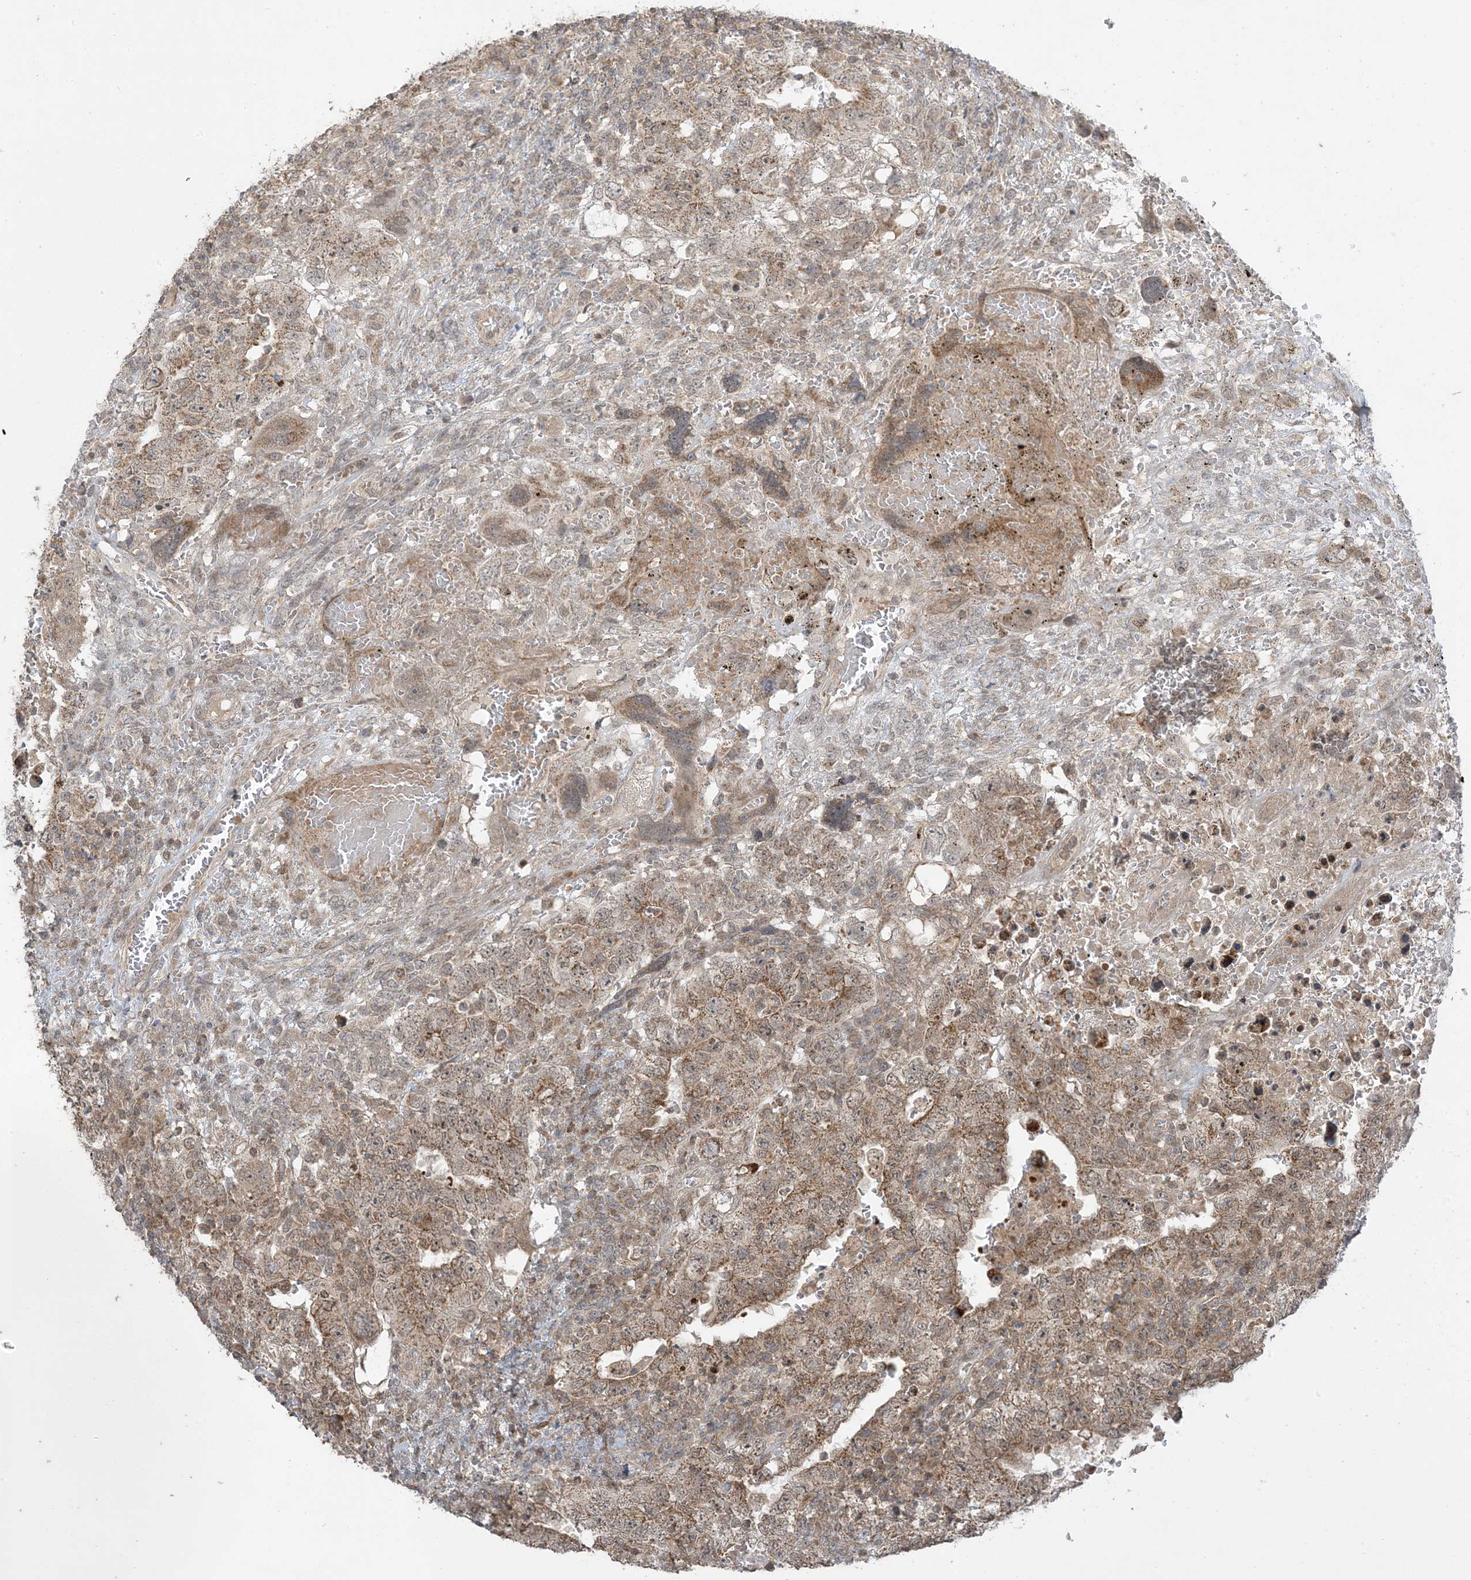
{"staining": {"intensity": "moderate", "quantity": ">75%", "location": "cytoplasmic/membranous"}, "tissue": "testis cancer", "cell_type": "Tumor cells", "image_type": "cancer", "snomed": [{"axis": "morphology", "description": "Carcinoma, Embryonal, NOS"}, {"axis": "topography", "description": "Testis"}], "caption": "This photomicrograph displays IHC staining of human testis embryonal carcinoma, with medium moderate cytoplasmic/membranous expression in approximately >75% of tumor cells.", "gene": "PHLDB2", "patient": {"sex": "male", "age": 26}}